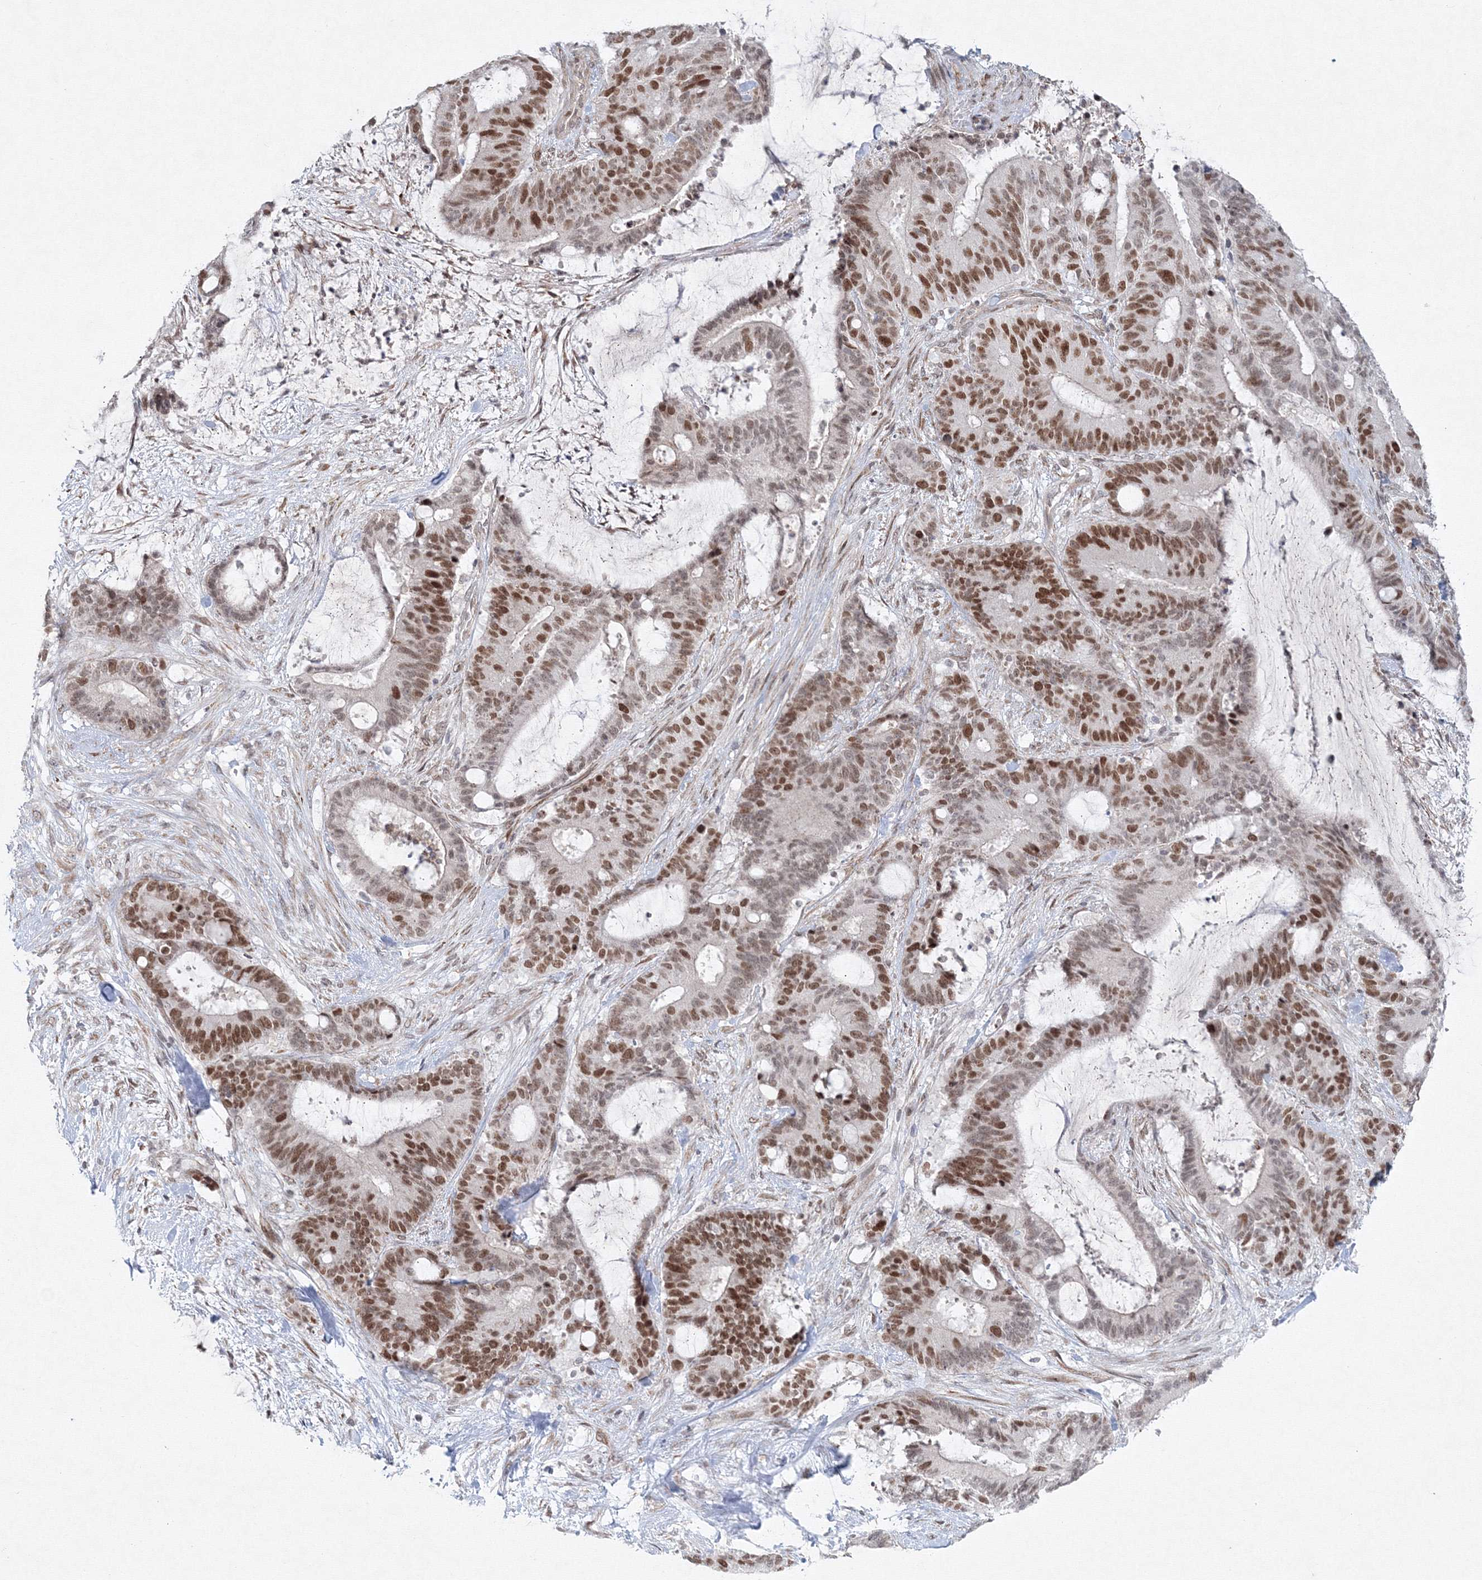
{"staining": {"intensity": "moderate", "quantity": "25%-75%", "location": "nuclear"}, "tissue": "liver cancer", "cell_type": "Tumor cells", "image_type": "cancer", "snomed": [{"axis": "morphology", "description": "Normal tissue, NOS"}, {"axis": "morphology", "description": "Cholangiocarcinoma"}, {"axis": "topography", "description": "Liver"}, {"axis": "topography", "description": "Peripheral nerve tissue"}], "caption": "IHC of human liver cancer (cholangiocarcinoma) demonstrates medium levels of moderate nuclear staining in about 25%-75% of tumor cells. (Brightfield microscopy of DAB IHC at high magnification).", "gene": "KIF4A", "patient": {"sex": "female", "age": 73}}